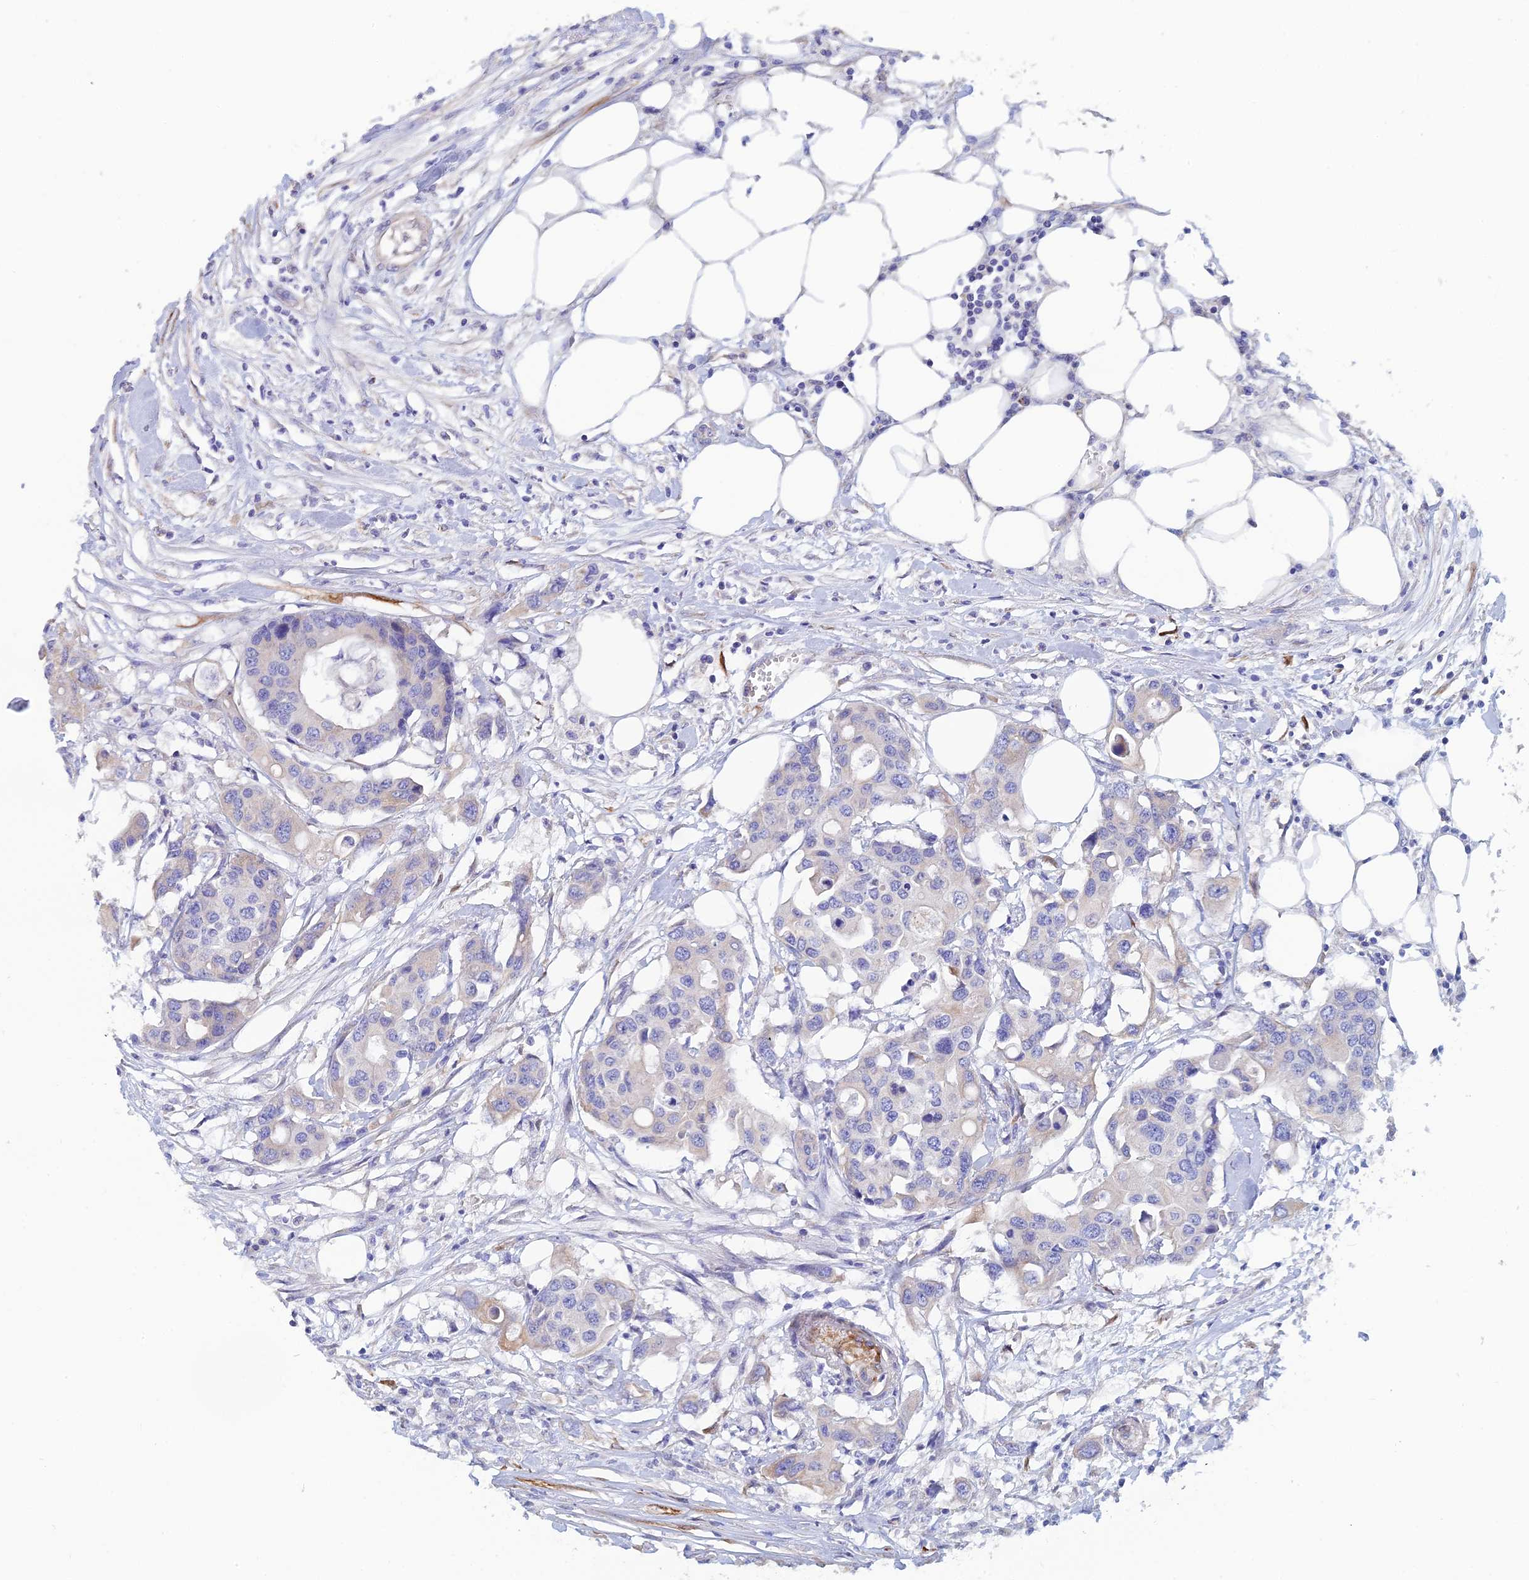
{"staining": {"intensity": "negative", "quantity": "none", "location": "none"}, "tissue": "colorectal cancer", "cell_type": "Tumor cells", "image_type": "cancer", "snomed": [{"axis": "morphology", "description": "Adenocarcinoma, NOS"}, {"axis": "topography", "description": "Colon"}], "caption": "High power microscopy micrograph of an IHC photomicrograph of colorectal adenocarcinoma, revealing no significant staining in tumor cells. The staining is performed using DAB (3,3'-diaminobenzidine) brown chromogen with nuclei counter-stained in using hematoxylin.", "gene": "PCDHA8", "patient": {"sex": "male", "age": 77}}